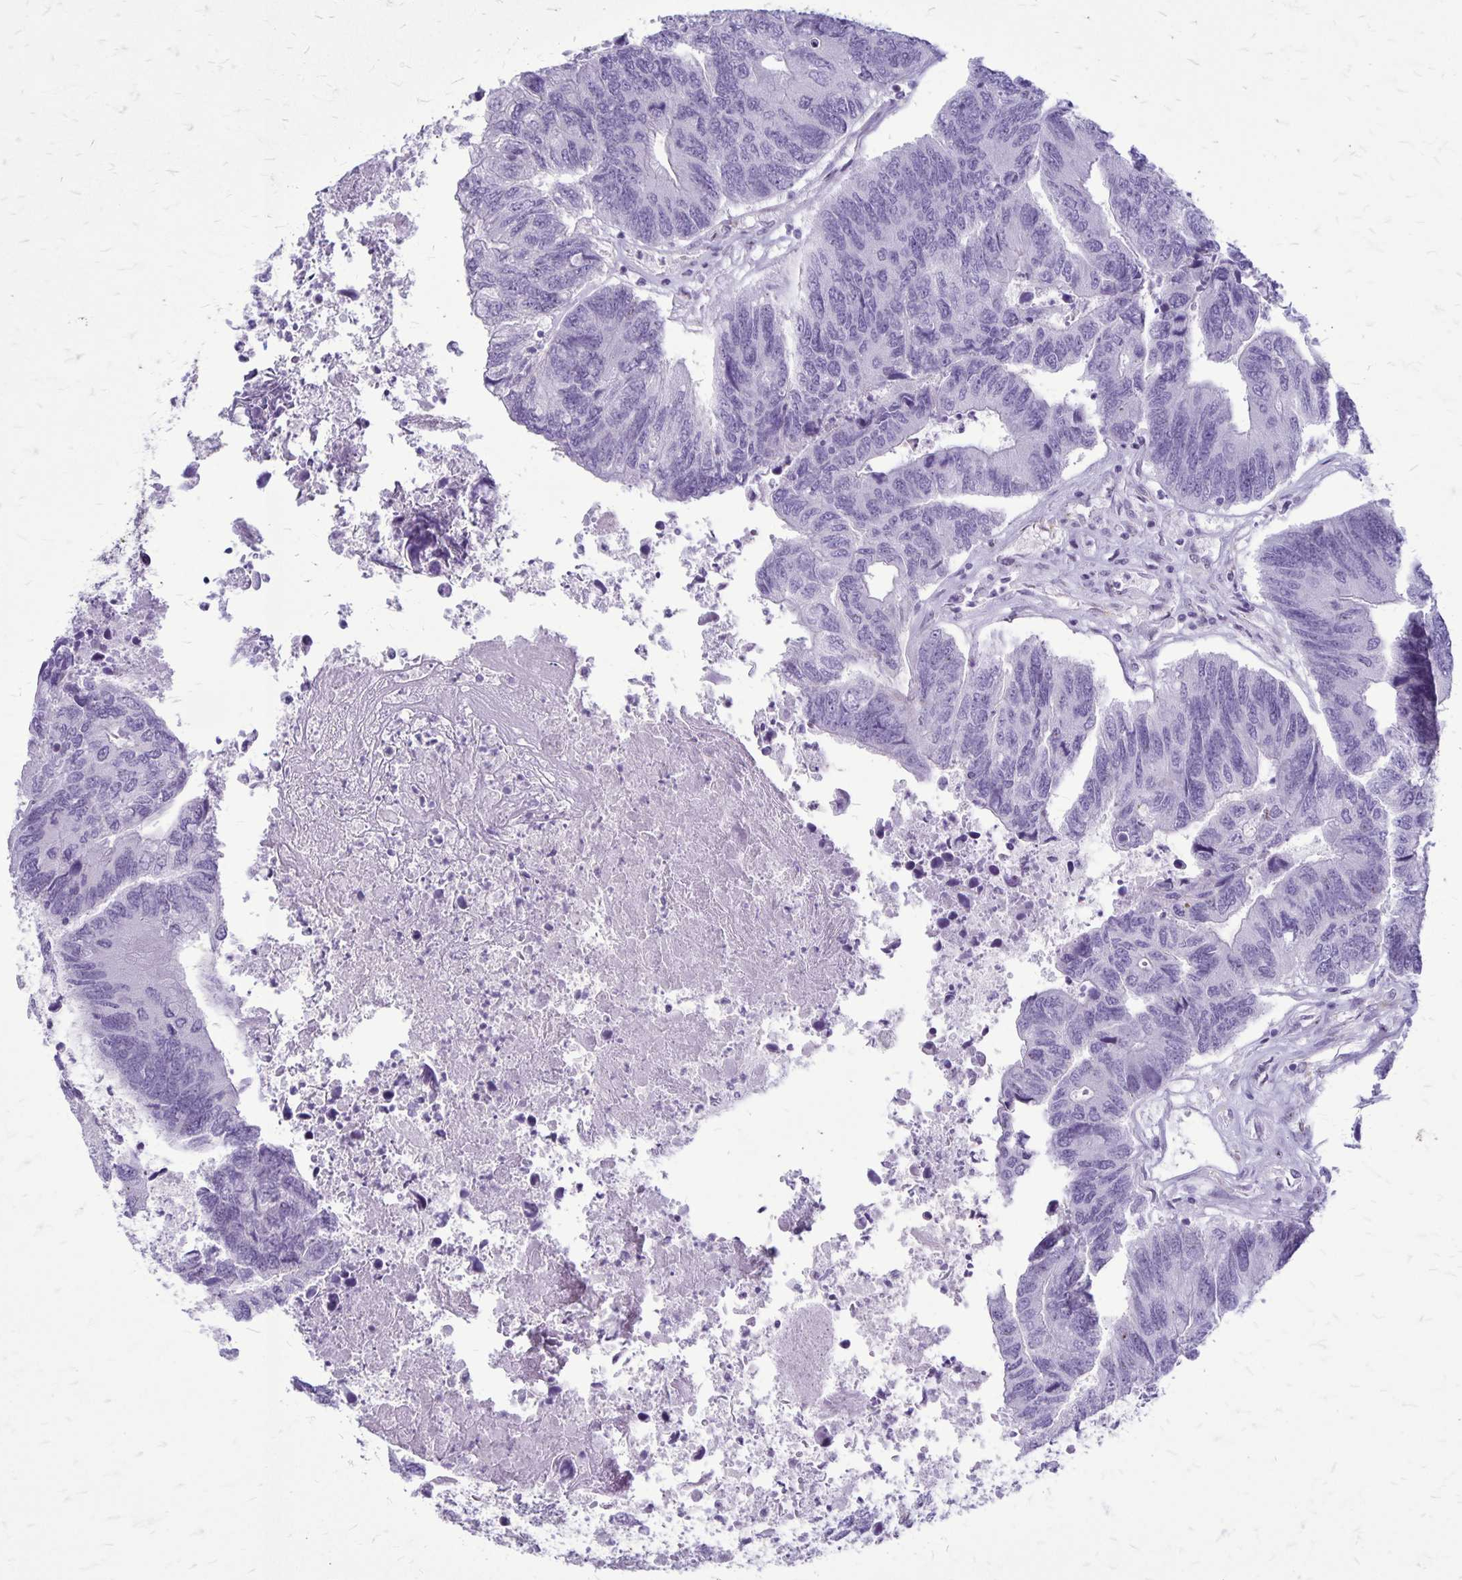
{"staining": {"intensity": "negative", "quantity": "none", "location": "none"}, "tissue": "colorectal cancer", "cell_type": "Tumor cells", "image_type": "cancer", "snomed": [{"axis": "morphology", "description": "Adenocarcinoma, NOS"}, {"axis": "topography", "description": "Colon"}], "caption": "High power microscopy histopathology image of an IHC photomicrograph of colorectal cancer (adenocarcinoma), revealing no significant expression in tumor cells. The staining is performed using DAB (3,3'-diaminobenzidine) brown chromogen with nuclei counter-stained in using hematoxylin.", "gene": "GP9", "patient": {"sex": "female", "age": 67}}